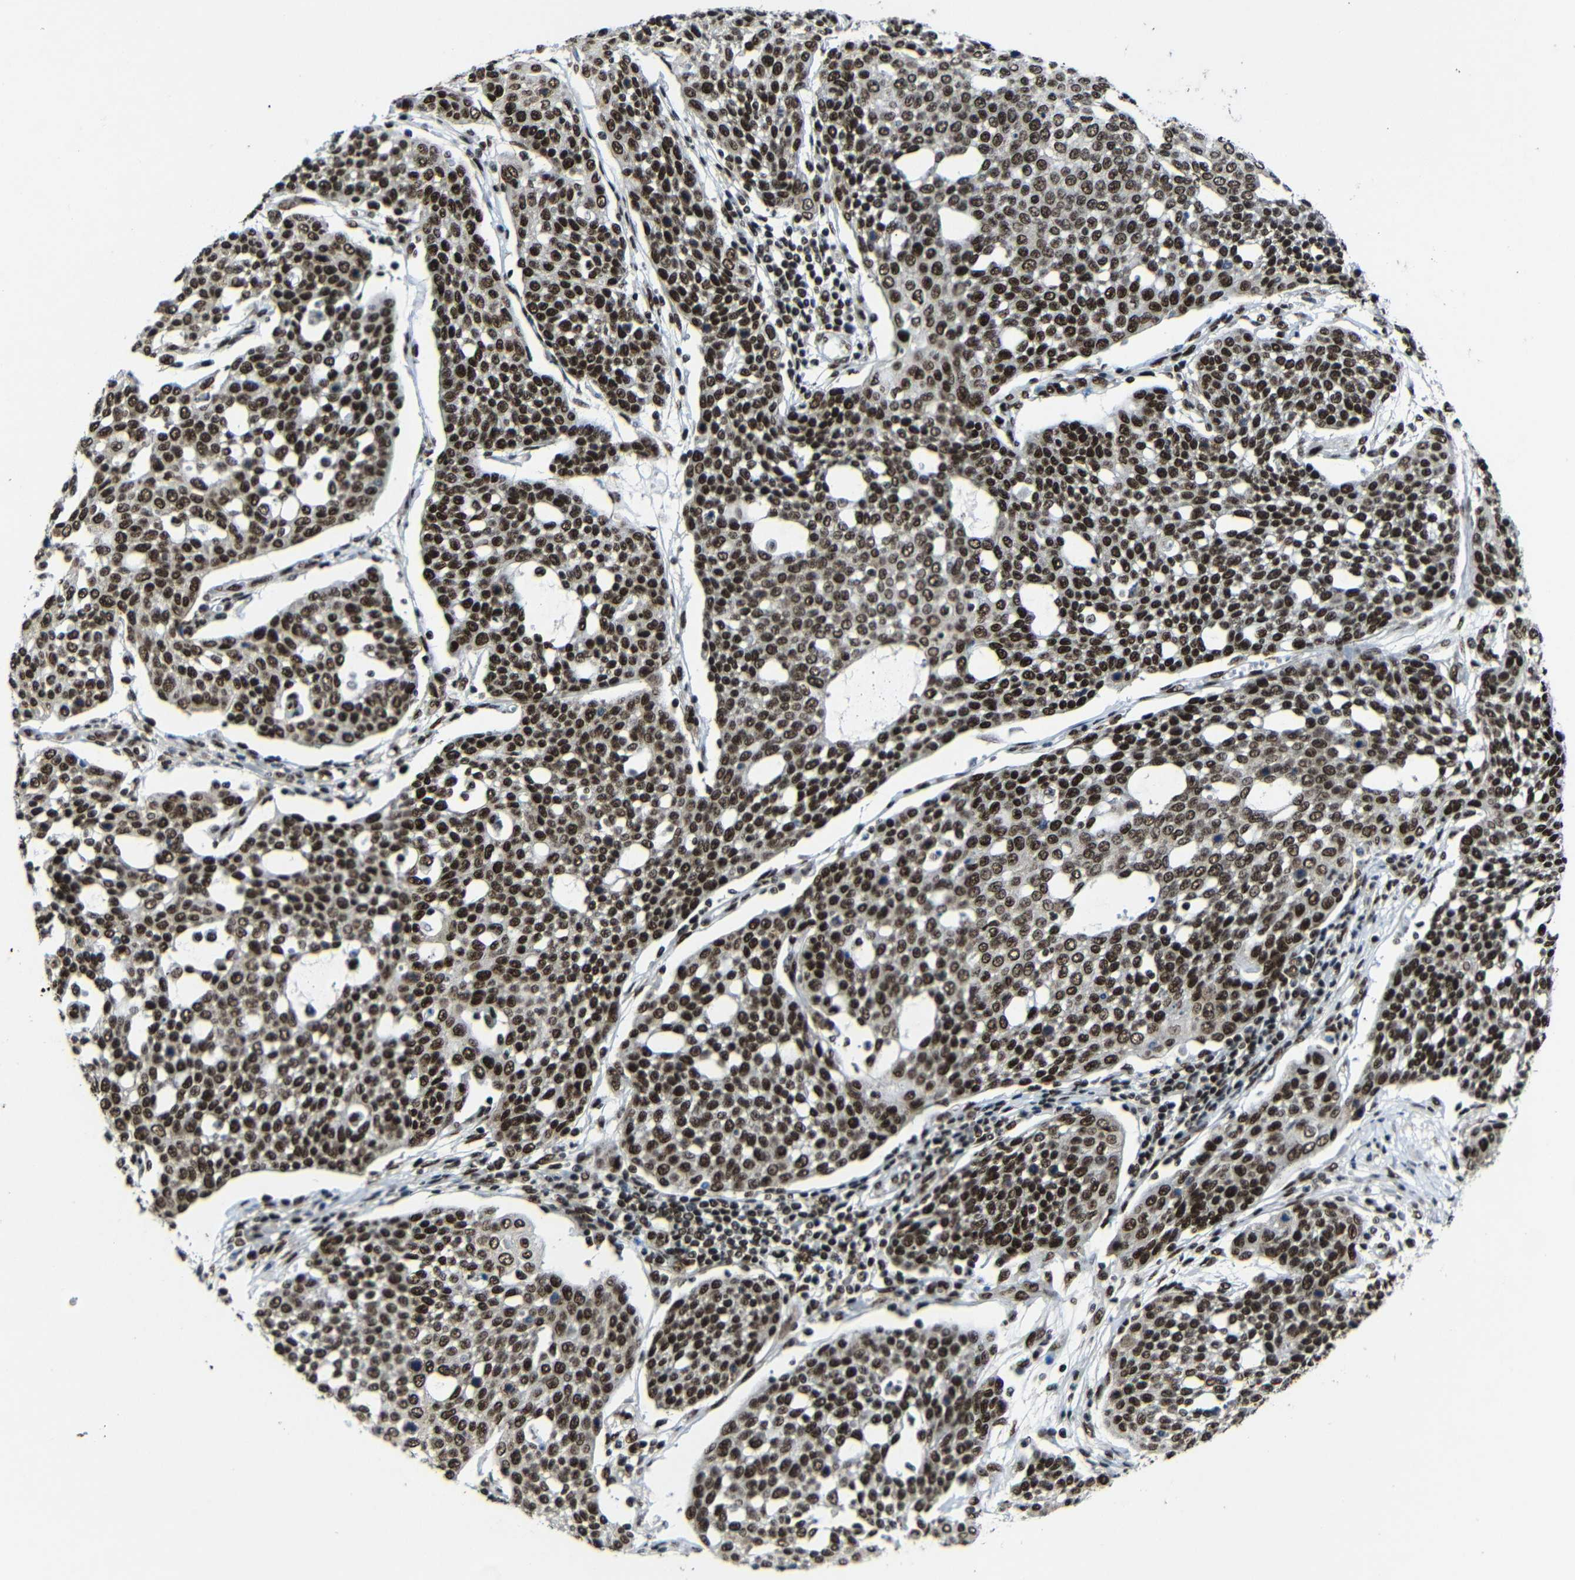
{"staining": {"intensity": "strong", "quantity": ">75%", "location": "nuclear"}, "tissue": "cervical cancer", "cell_type": "Tumor cells", "image_type": "cancer", "snomed": [{"axis": "morphology", "description": "Squamous cell carcinoma, NOS"}, {"axis": "topography", "description": "Cervix"}], "caption": "A brown stain shows strong nuclear expression of a protein in cervical cancer tumor cells.", "gene": "PTBP1", "patient": {"sex": "female", "age": 34}}